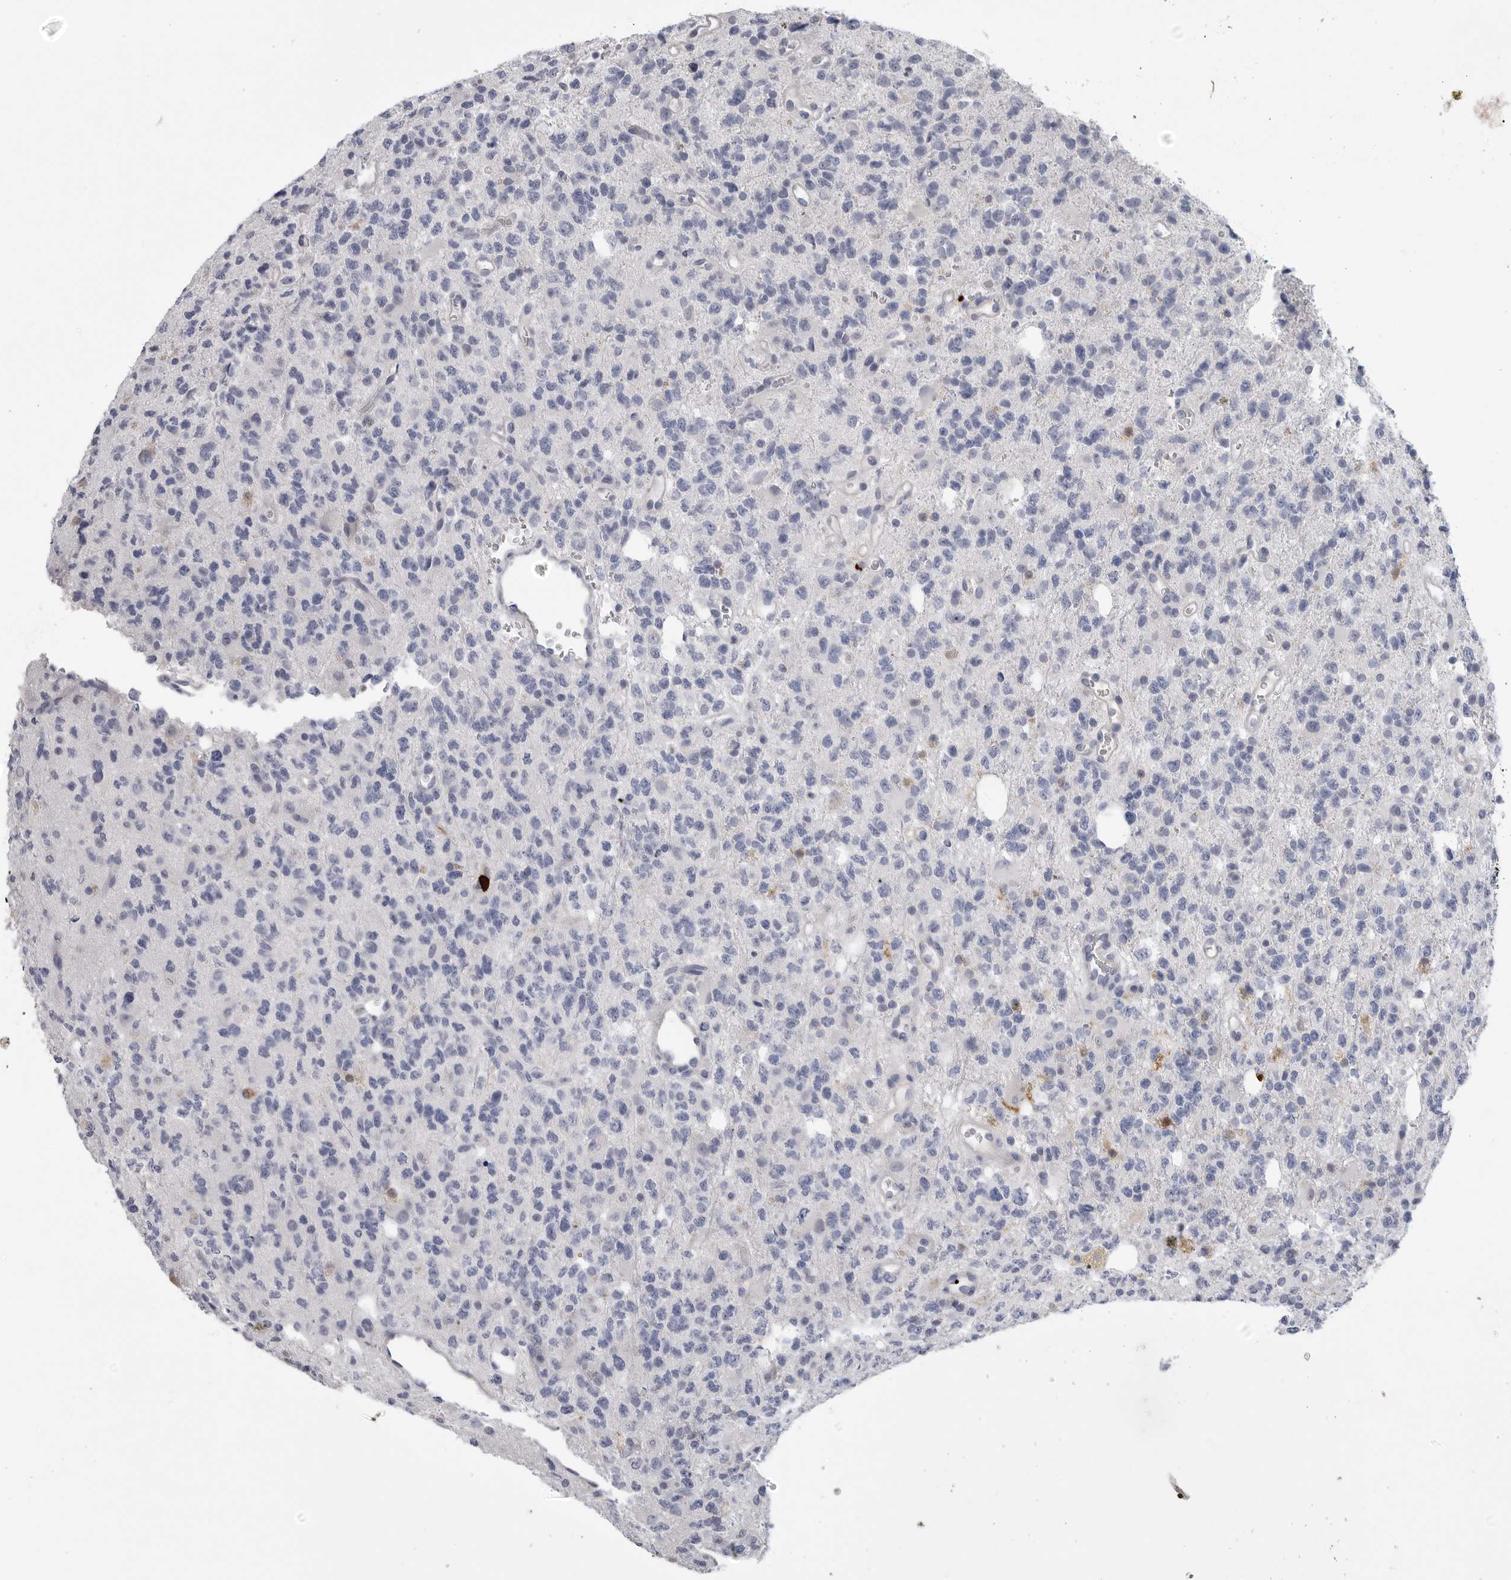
{"staining": {"intensity": "negative", "quantity": "none", "location": "none"}, "tissue": "glioma", "cell_type": "Tumor cells", "image_type": "cancer", "snomed": [{"axis": "morphology", "description": "Glioma, malignant, High grade"}, {"axis": "topography", "description": "Brain"}], "caption": "There is no significant expression in tumor cells of malignant glioma (high-grade).", "gene": "CYB561D1", "patient": {"sex": "female", "age": 62}}